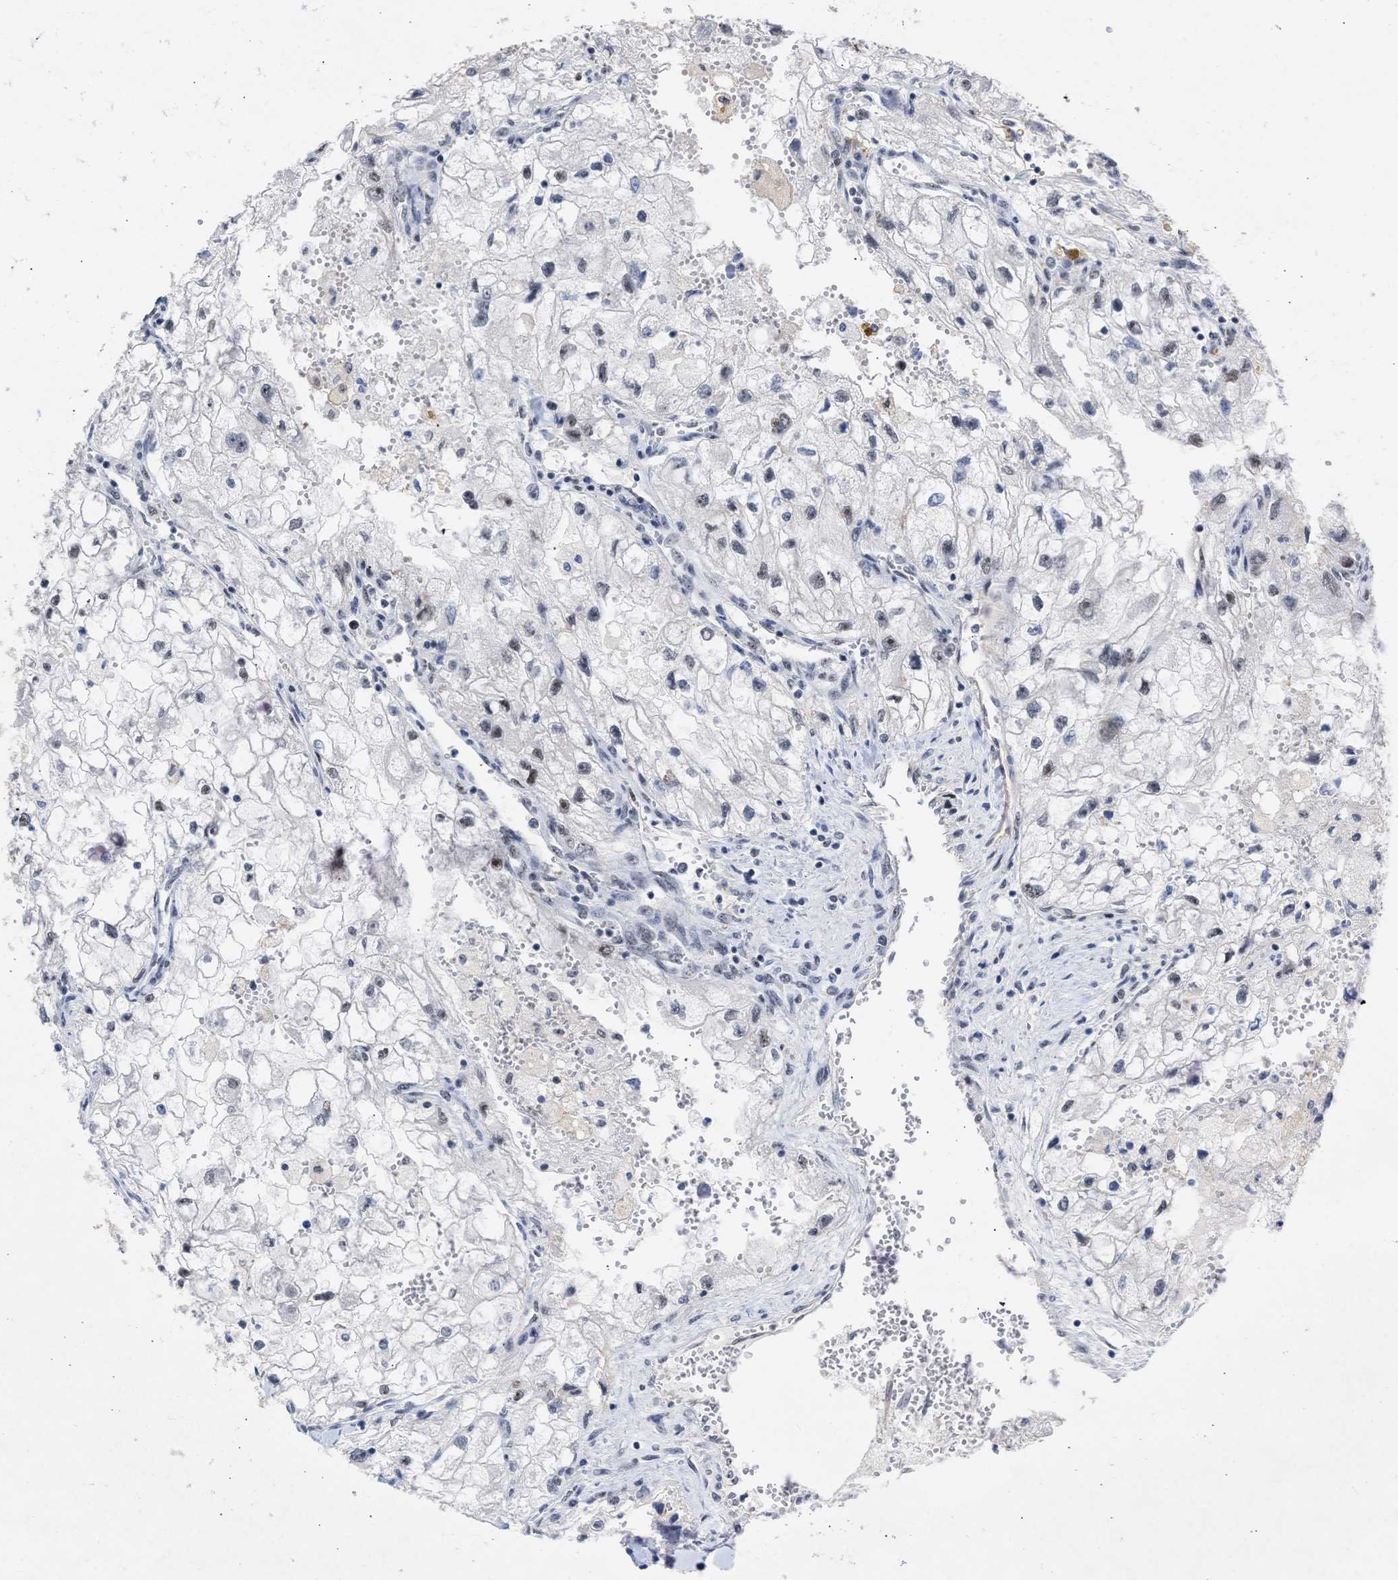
{"staining": {"intensity": "weak", "quantity": ">75%", "location": "nuclear"}, "tissue": "renal cancer", "cell_type": "Tumor cells", "image_type": "cancer", "snomed": [{"axis": "morphology", "description": "Adenocarcinoma, NOS"}, {"axis": "topography", "description": "Kidney"}], "caption": "A high-resolution histopathology image shows IHC staining of renal cancer, which reveals weak nuclear staining in approximately >75% of tumor cells. (IHC, brightfield microscopy, high magnification).", "gene": "DDX41", "patient": {"sex": "female", "age": 70}}